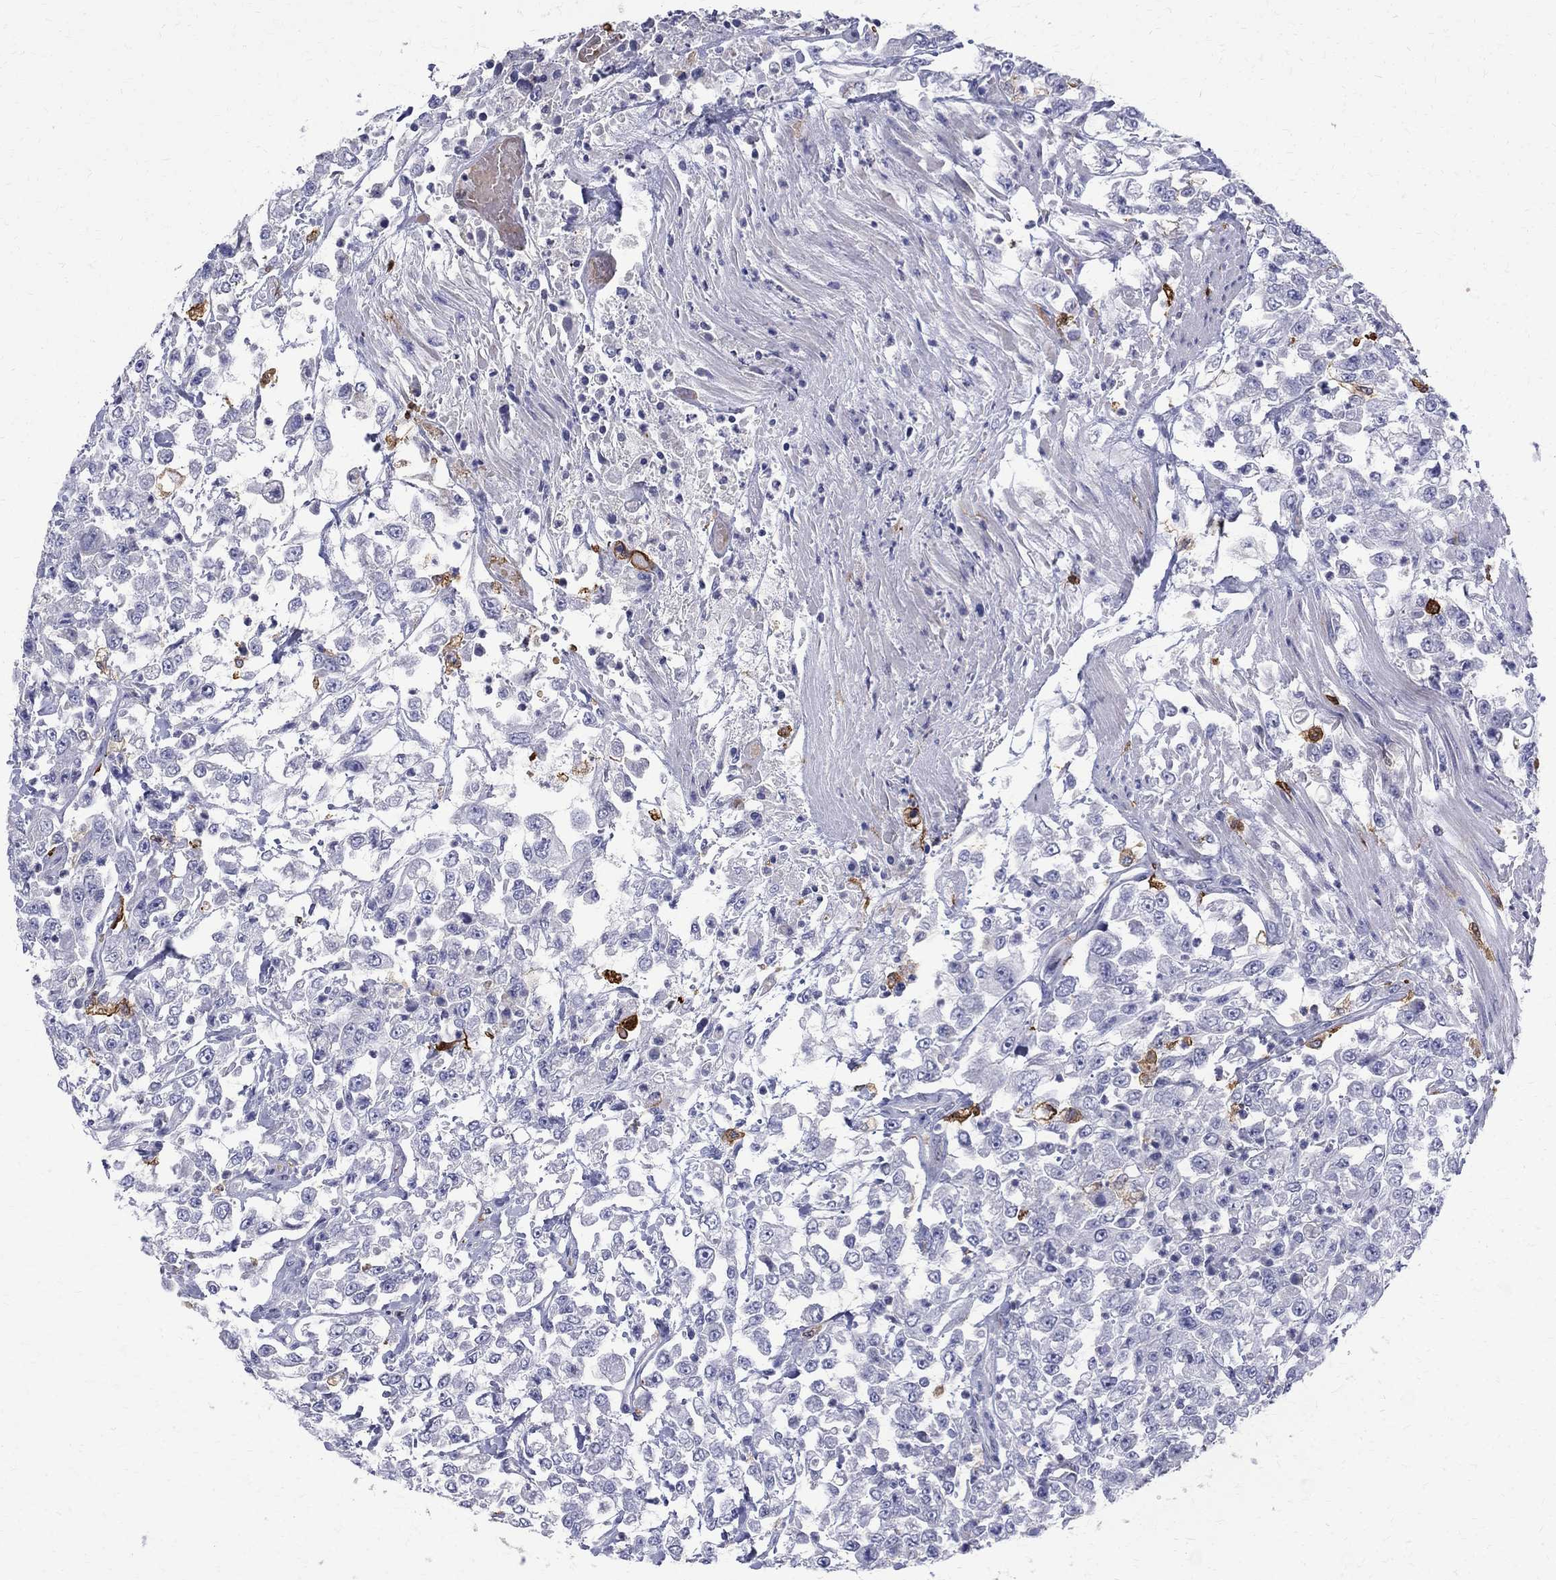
{"staining": {"intensity": "negative", "quantity": "none", "location": "none"}, "tissue": "urothelial cancer", "cell_type": "Tumor cells", "image_type": "cancer", "snomed": [{"axis": "morphology", "description": "Urothelial carcinoma, High grade"}, {"axis": "topography", "description": "Urinary bladder"}], "caption": "The micrograph demonstrates no staining of tumor cells in high-grade urothelial carcinoma.", "gene": "AGER", "patient": {"sex": "male", "age": 46}}